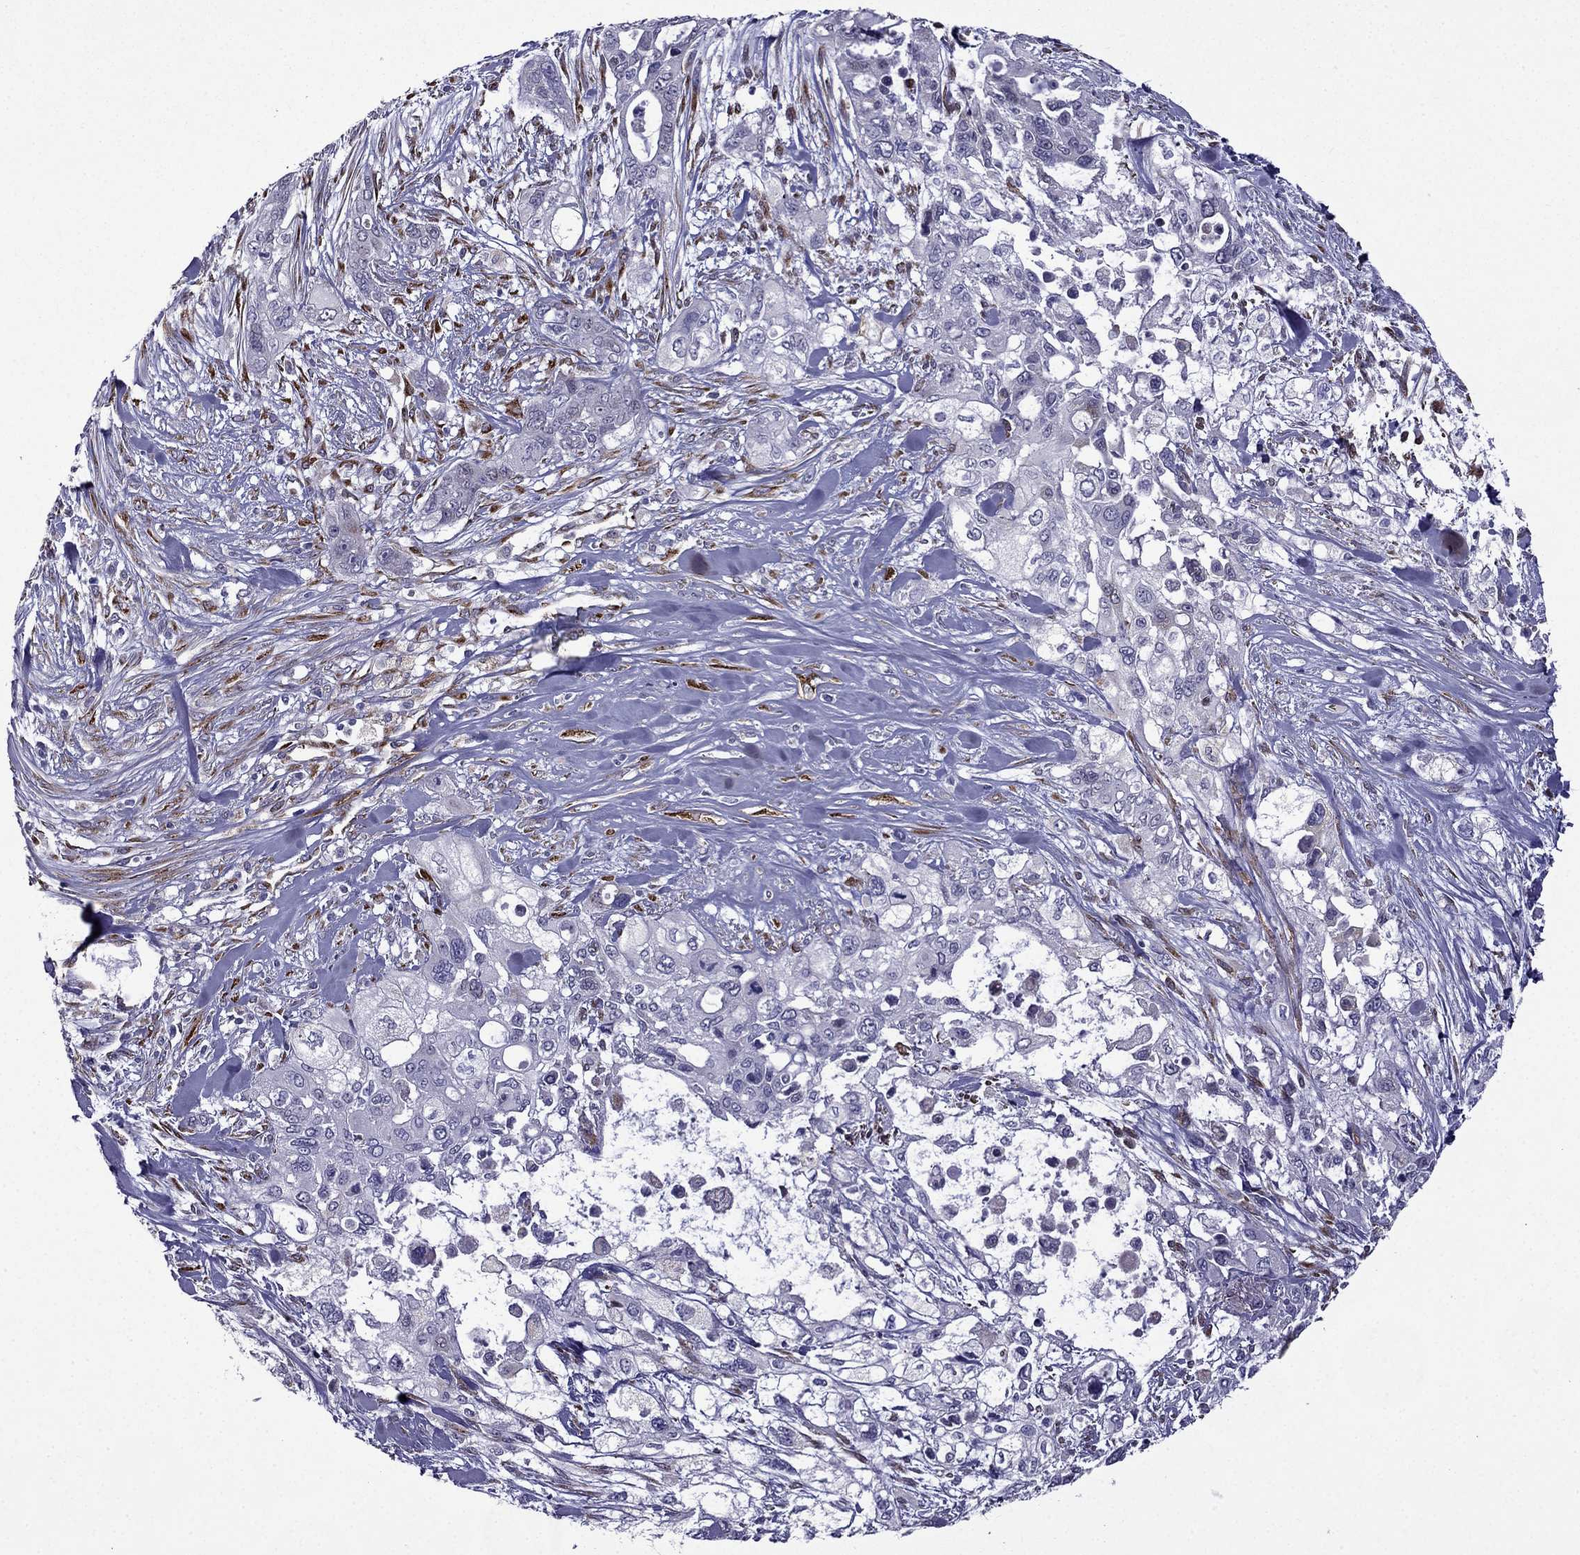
{"staining": {"intensity": "negative", "quantity": "none", "location": "none"}, "tissue": "pancreatic cancer", "cell_type": "Tumor cells", "image_type": "cancer", "snomed": [{"axis": "morphology", "description": "Adenocarcinoma, NOS"}, {"axis": "topography", "description": "Pancreas"}], "caption": "Immunohistochemical staining of pancreatic adenocarcinoma shows no significant positivity in tumor cells.", "gene": "IKBIP", "patient": {"sex": "male", "age": 47}}